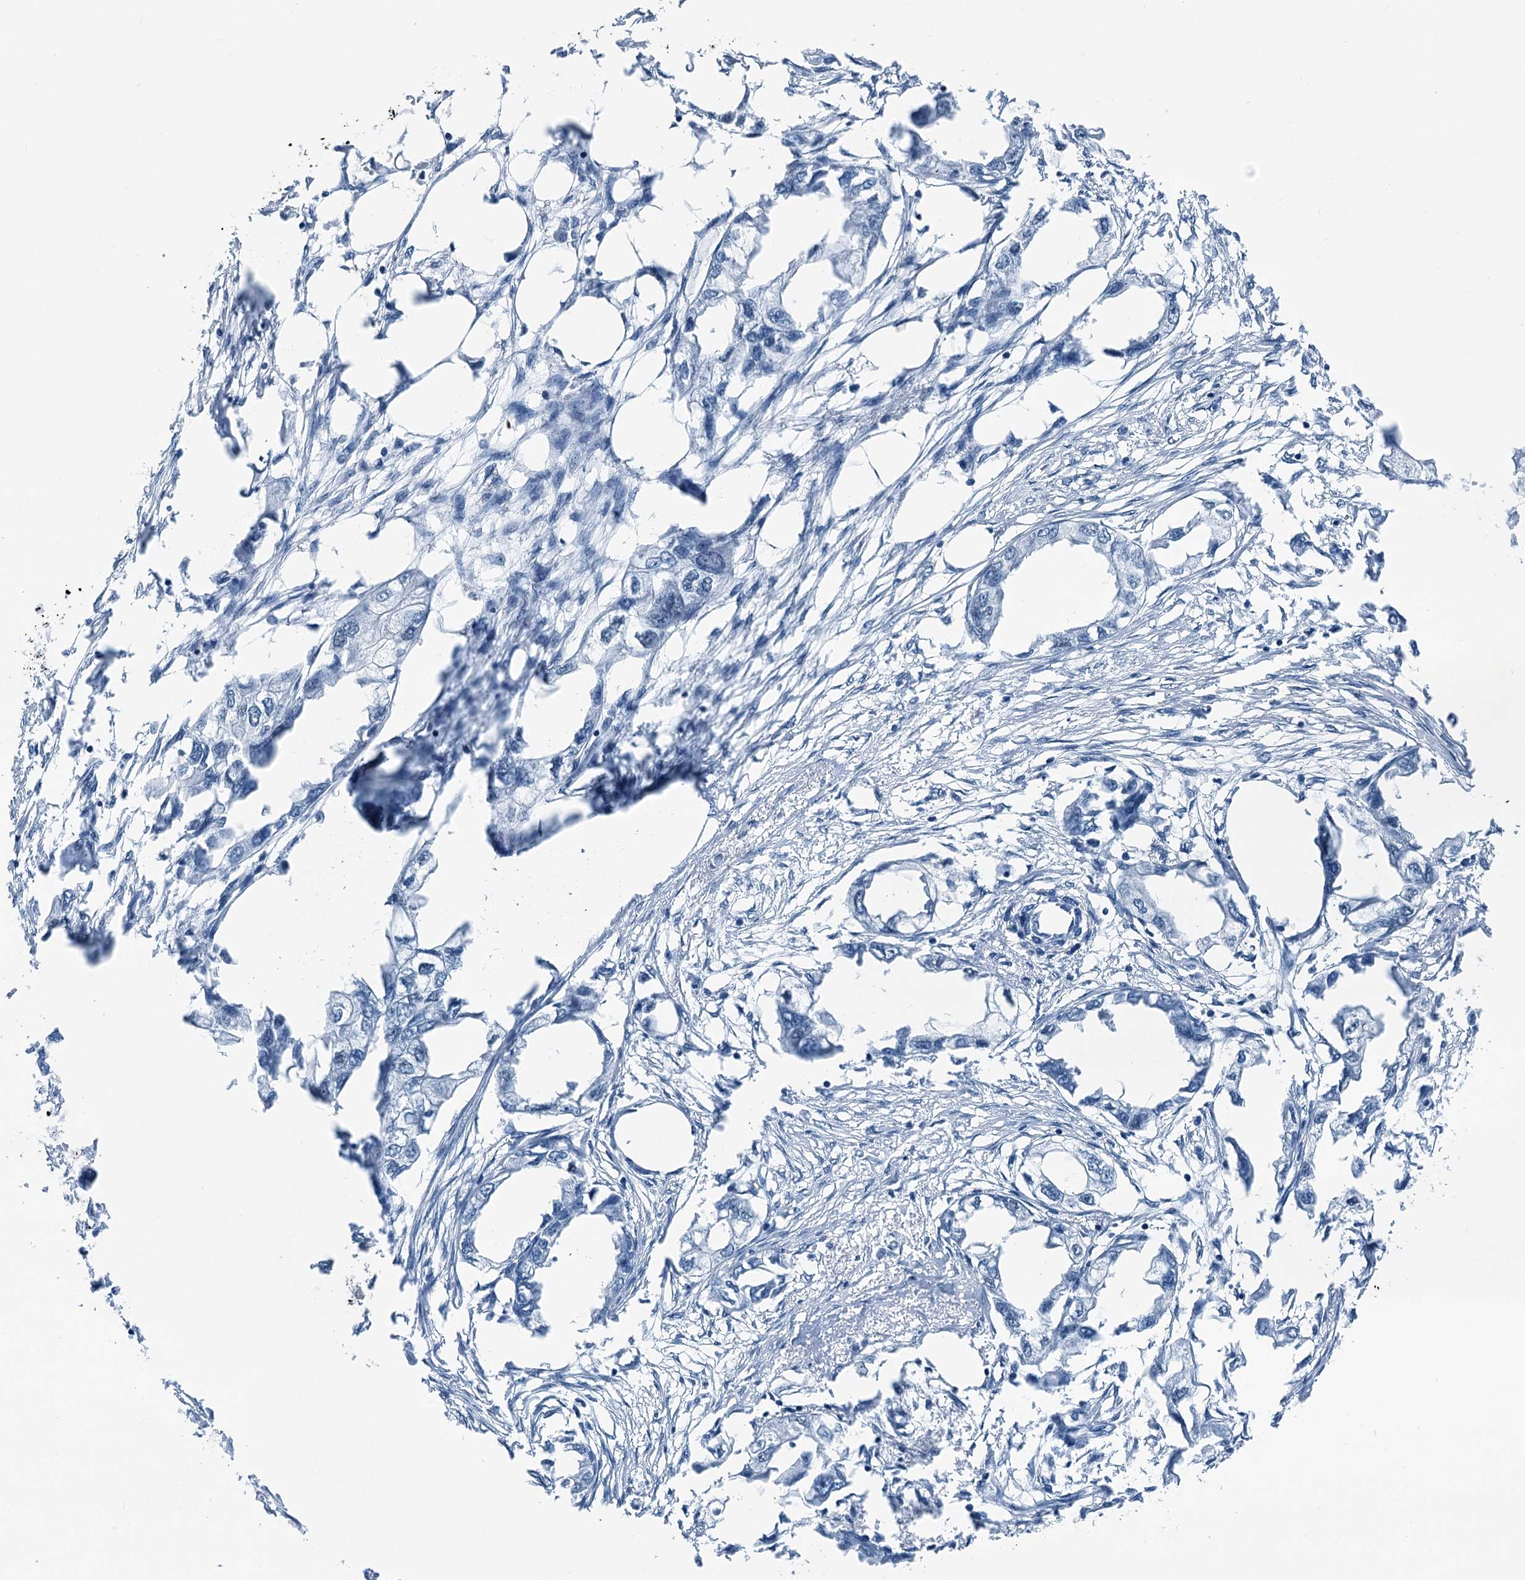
{"staining": {"intensity": "negative", "quantity": "none", "location": "none"}, "tissue": "endometrial cancer", "cell_type": "Tumor cells", "image_type": "cancer", "snomed": [{"axis": "morphology", "description": "Adenocarcinoma, NOS"}, {"axis": "morphology", "description": "Adenocarcinoma, metastatic, NOS"}, {"axis": "topography", "description": "Adipose tissue"}, {"axis": "topography", "description": "Endometrium"}], "caption": "The histopathology image shows no significant positivity in tumor cells of endometrial adenocarcinoma.", "gene": "TRPT1", "patient": {"sex": "female", "age": 67}}